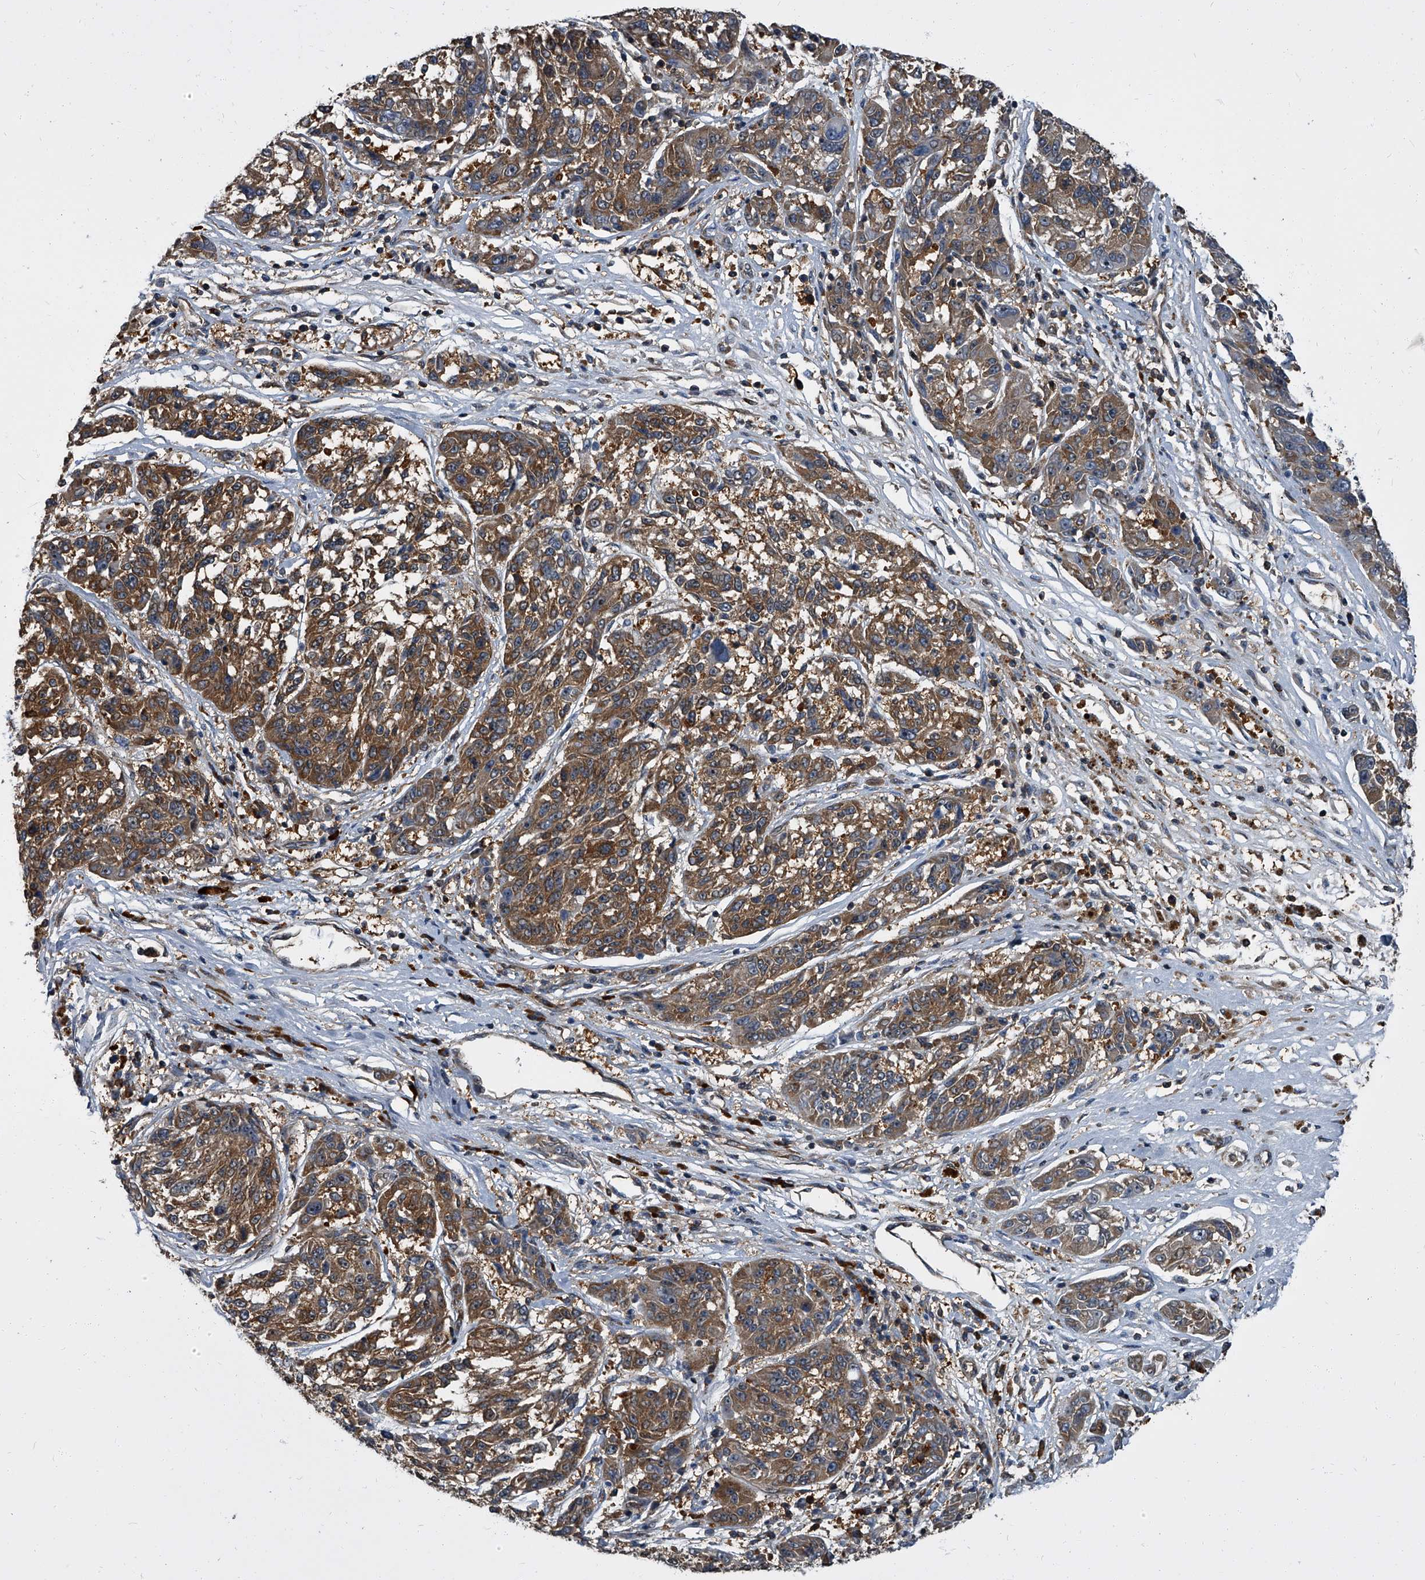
{"staining": {"intensity": "moderate", "quantity": ">75%", "location": "cytoplasmic/membranous"}, "tissue": "melanoma", "cell_type": "Tumor cells", "image_type": "cancer", "snomed": [{"axis": "morphology", "description": "Malignant melanoma, NOS"}, {"axis": "topography", "description": "Skin"}], "caption": "Melanoma stained for a protein reveals moderate cytoplasmic/membranous positivity in tumor cells.", "gene": "CDV3", "patient": {"sex": "male", "age": 53}}